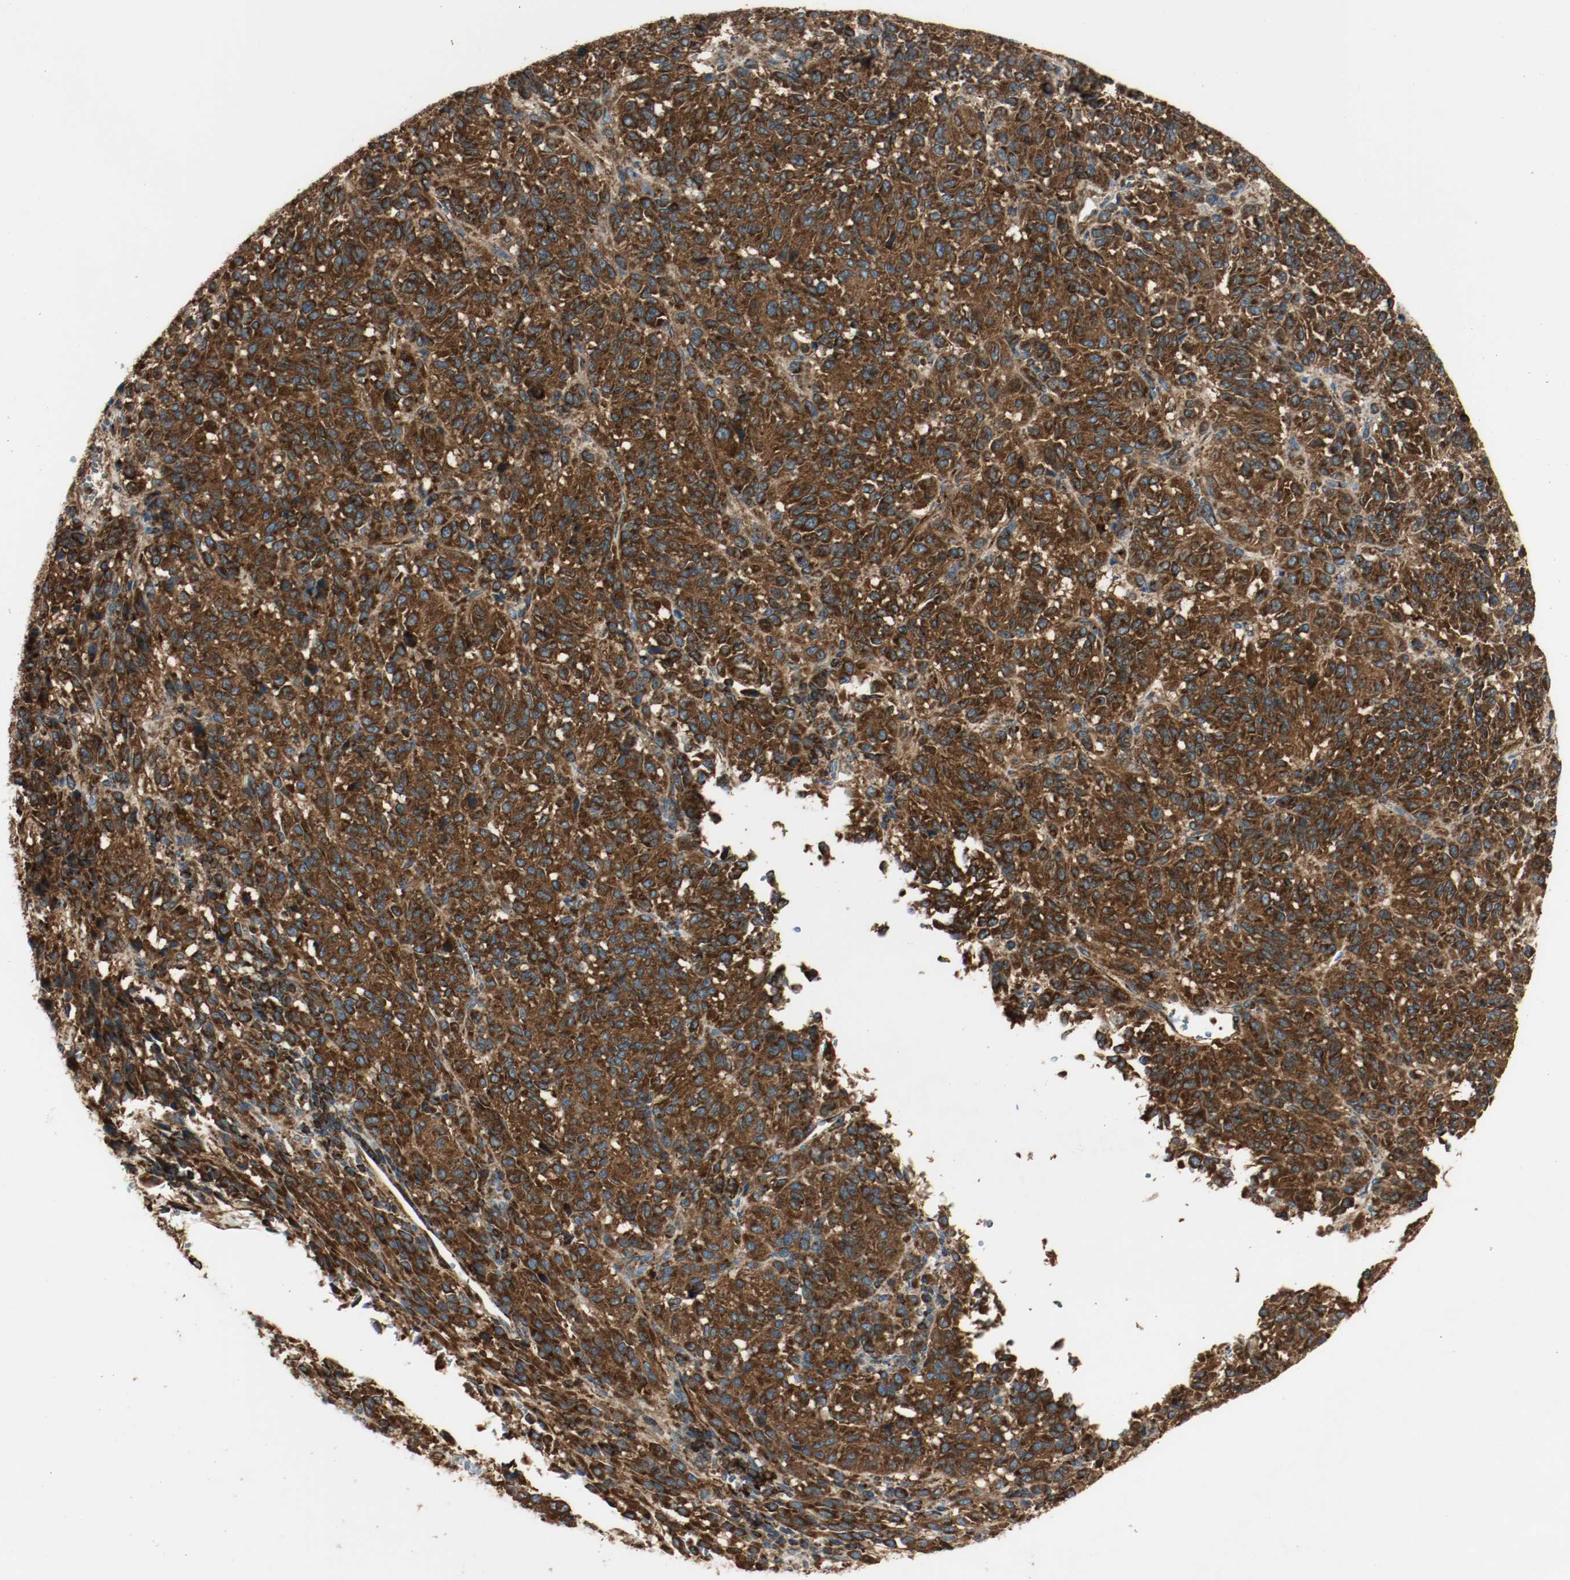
{"staining": {"intensity": "strong", "quantity": ">75%", "location": "cytoplasmic/membranous"}, "tissue": "melanoma", "cell_type": "Tumor cells", "image_type": "cancer", "snomed": [{"axis": "morphology", "description": "Malignant melanoma, Metastatic site"}, {"axis": "topography", "description": "Lung"}], "caption": "DAB (3,3'-diaminobenzidine) immunohistochemical staining of malignant melanoma (metastatic site) exhibits strong cytoplasmic/membranous protein positivity in approximately >75% of tumor cells.", "gene": "PLCG1", "patient": {"sex": "male", "age": 64}}